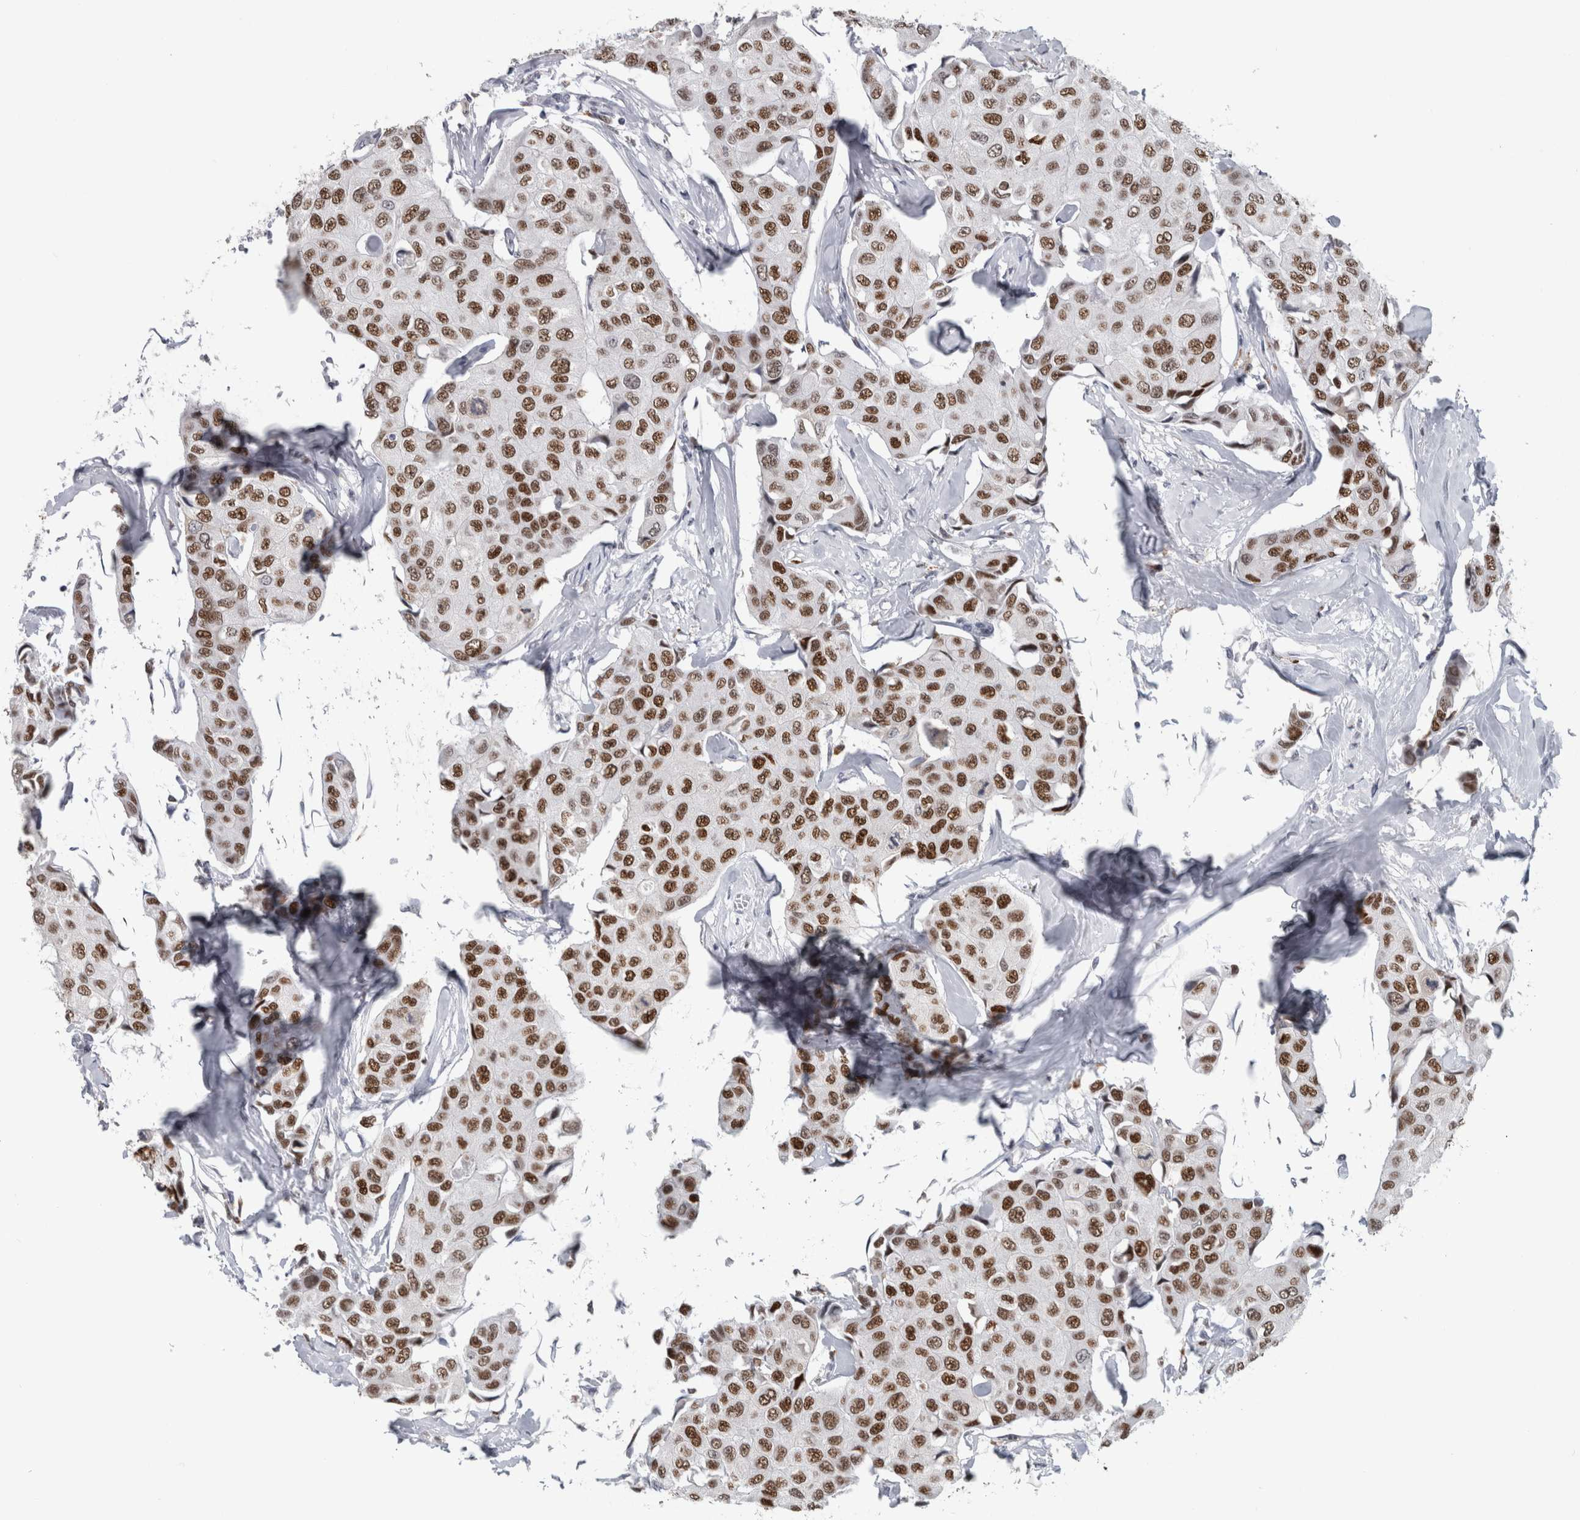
{"staining": {"intensity": "strong", "quantity": ">75%", "location": "nuclear"}, "tissue": "breast cancer", "cell_type": "Tumor cells", "image_type": "cancer", "snomed": [{"axis": "morphology", "description": "Duct carcinoma"}, {"axis": "topography", "description": "Breast"}], "caption": "A high amount of strong nuclear staining is identified in about >75% of tumor cells in infiltrating ductal carcinoma (breast) tissue.", "gene": "POLD2", "patient": {"sex": "female", "age": 80}}